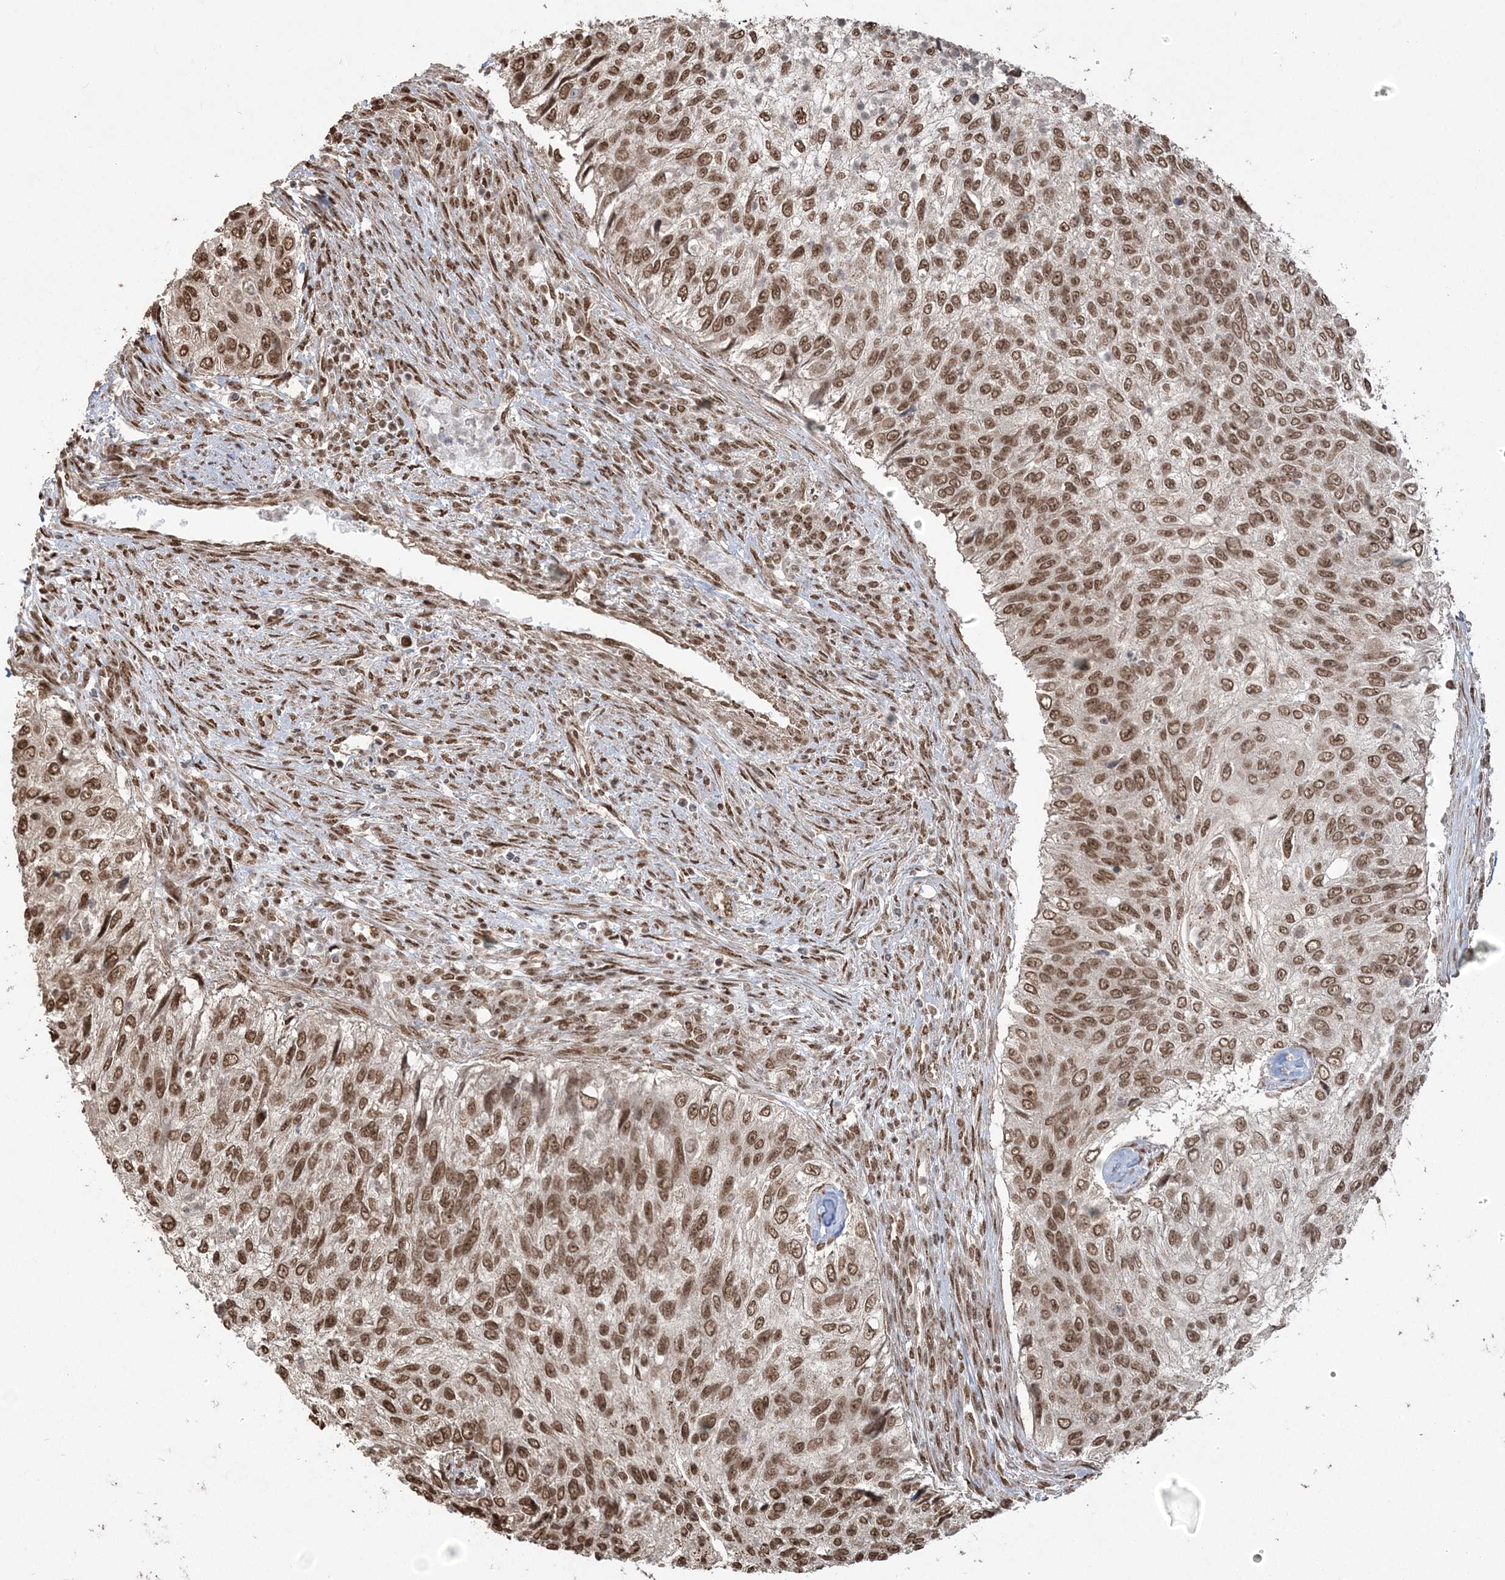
{"staining": {"intensity": "moderate", "quantity": ">75%", "location": "nuclear"}, "tissue": "urothelial cancer", "cell_type": "Tumor cells", "image_type": "cancer", "snomed": [{"axis": "morphology", "description": "Urothelial carcinoma, High grade"}, {"axis": "topography", "description": "Urinary bladder"}], "caption": "Immunohistochemistry (IHC) micrograph of urothelial cancer stained for a protein (brown), which displays medium levels of moderate nuclear positivity in approximately >75% of tumor cells.", "gene": "ZNF839", "patient": {"sex": "female", "age": 60}}